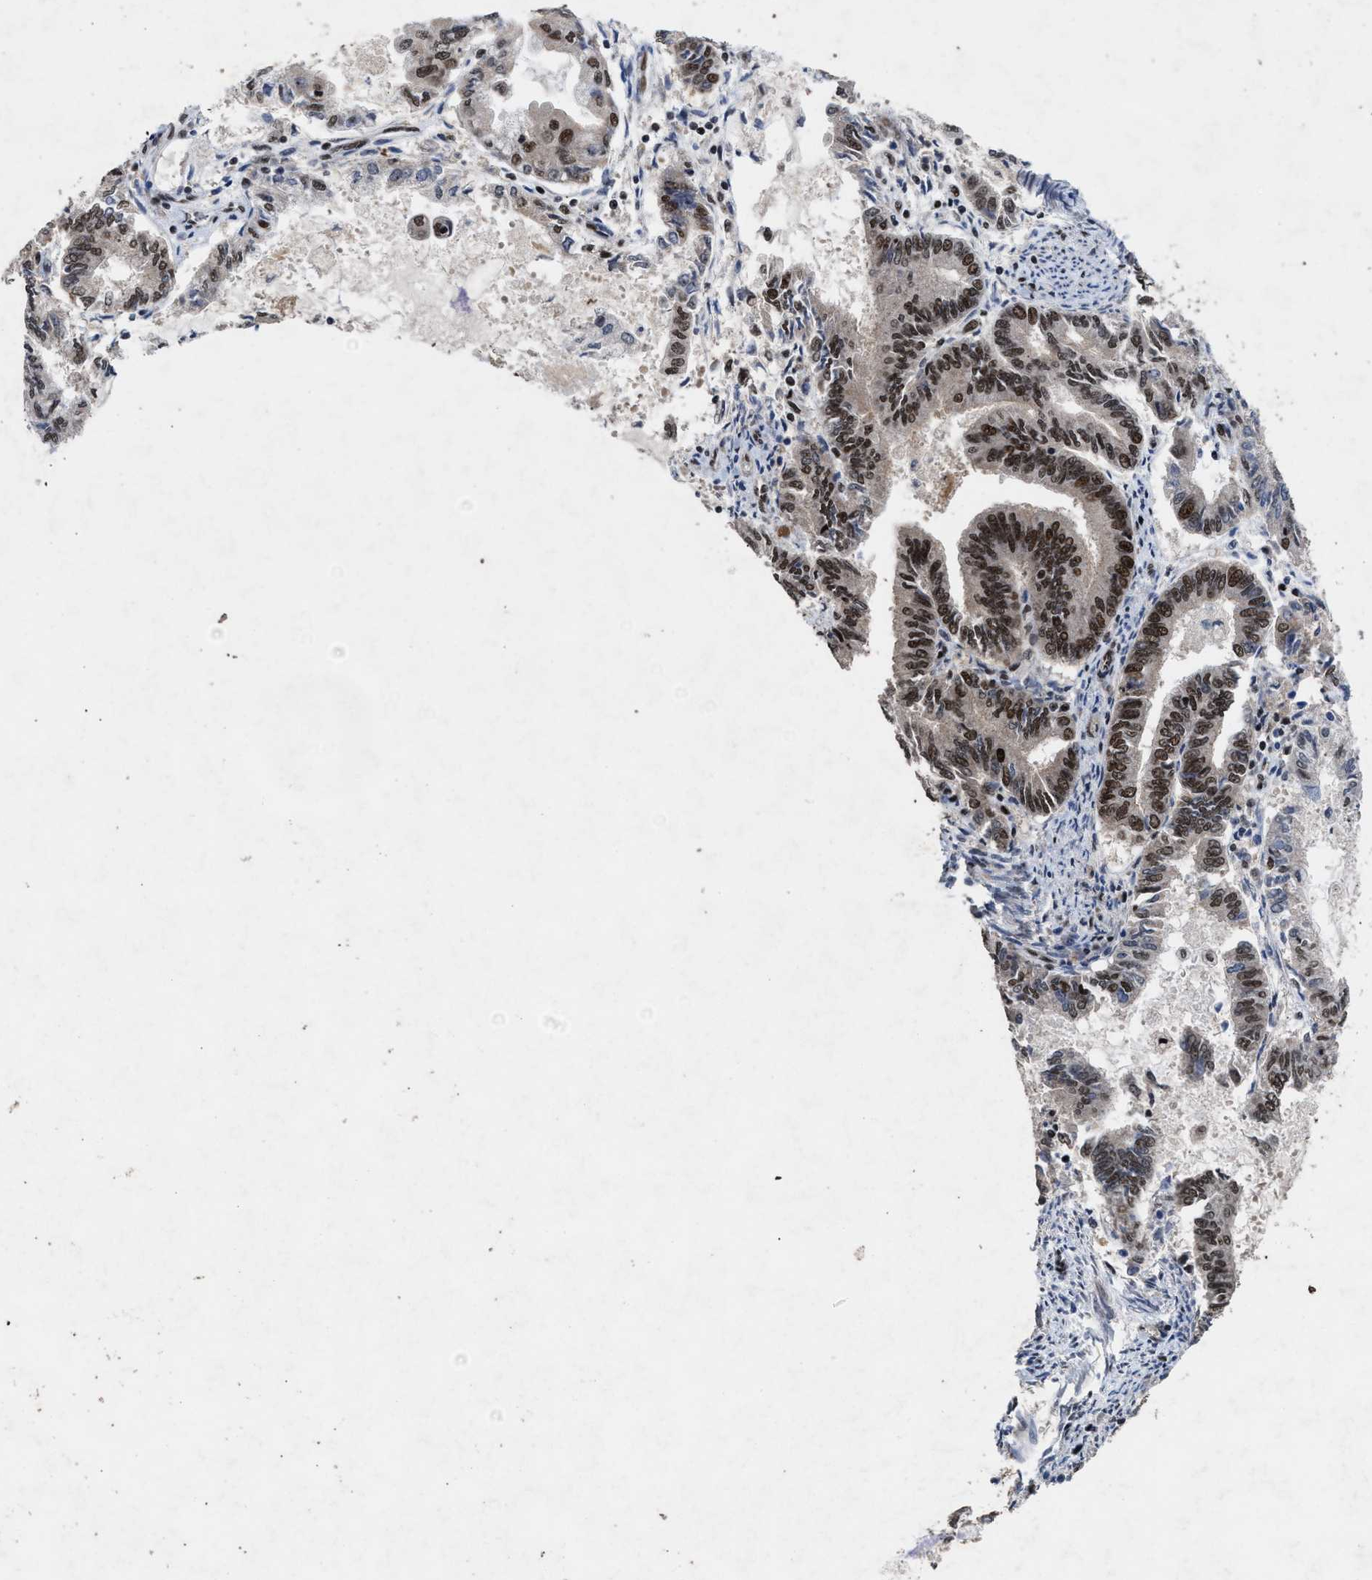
{"staining": {"intensity": "moderate", "quantity": ">75%", "location": "nuclear"}, "tissue": "endometrial cancer", "cell_type": "Tumor cells", "image_type": "cancer", "snomed": [{"axis": "morphology", "description": "Adenocarcinoma, NOS"}, {"axis": "topography", "description": "Endometrium"}], "caption": "Endometrial cancer (adenocarcinoma) stained with immunohistochemistry demonstrates moderate nuclear staining in about >75% of tumor cells. The protein is shown in brown color, while the nuclei are stained blue.", "gene": "WIZ", "patient": {"sex": "female", "age": 86}}